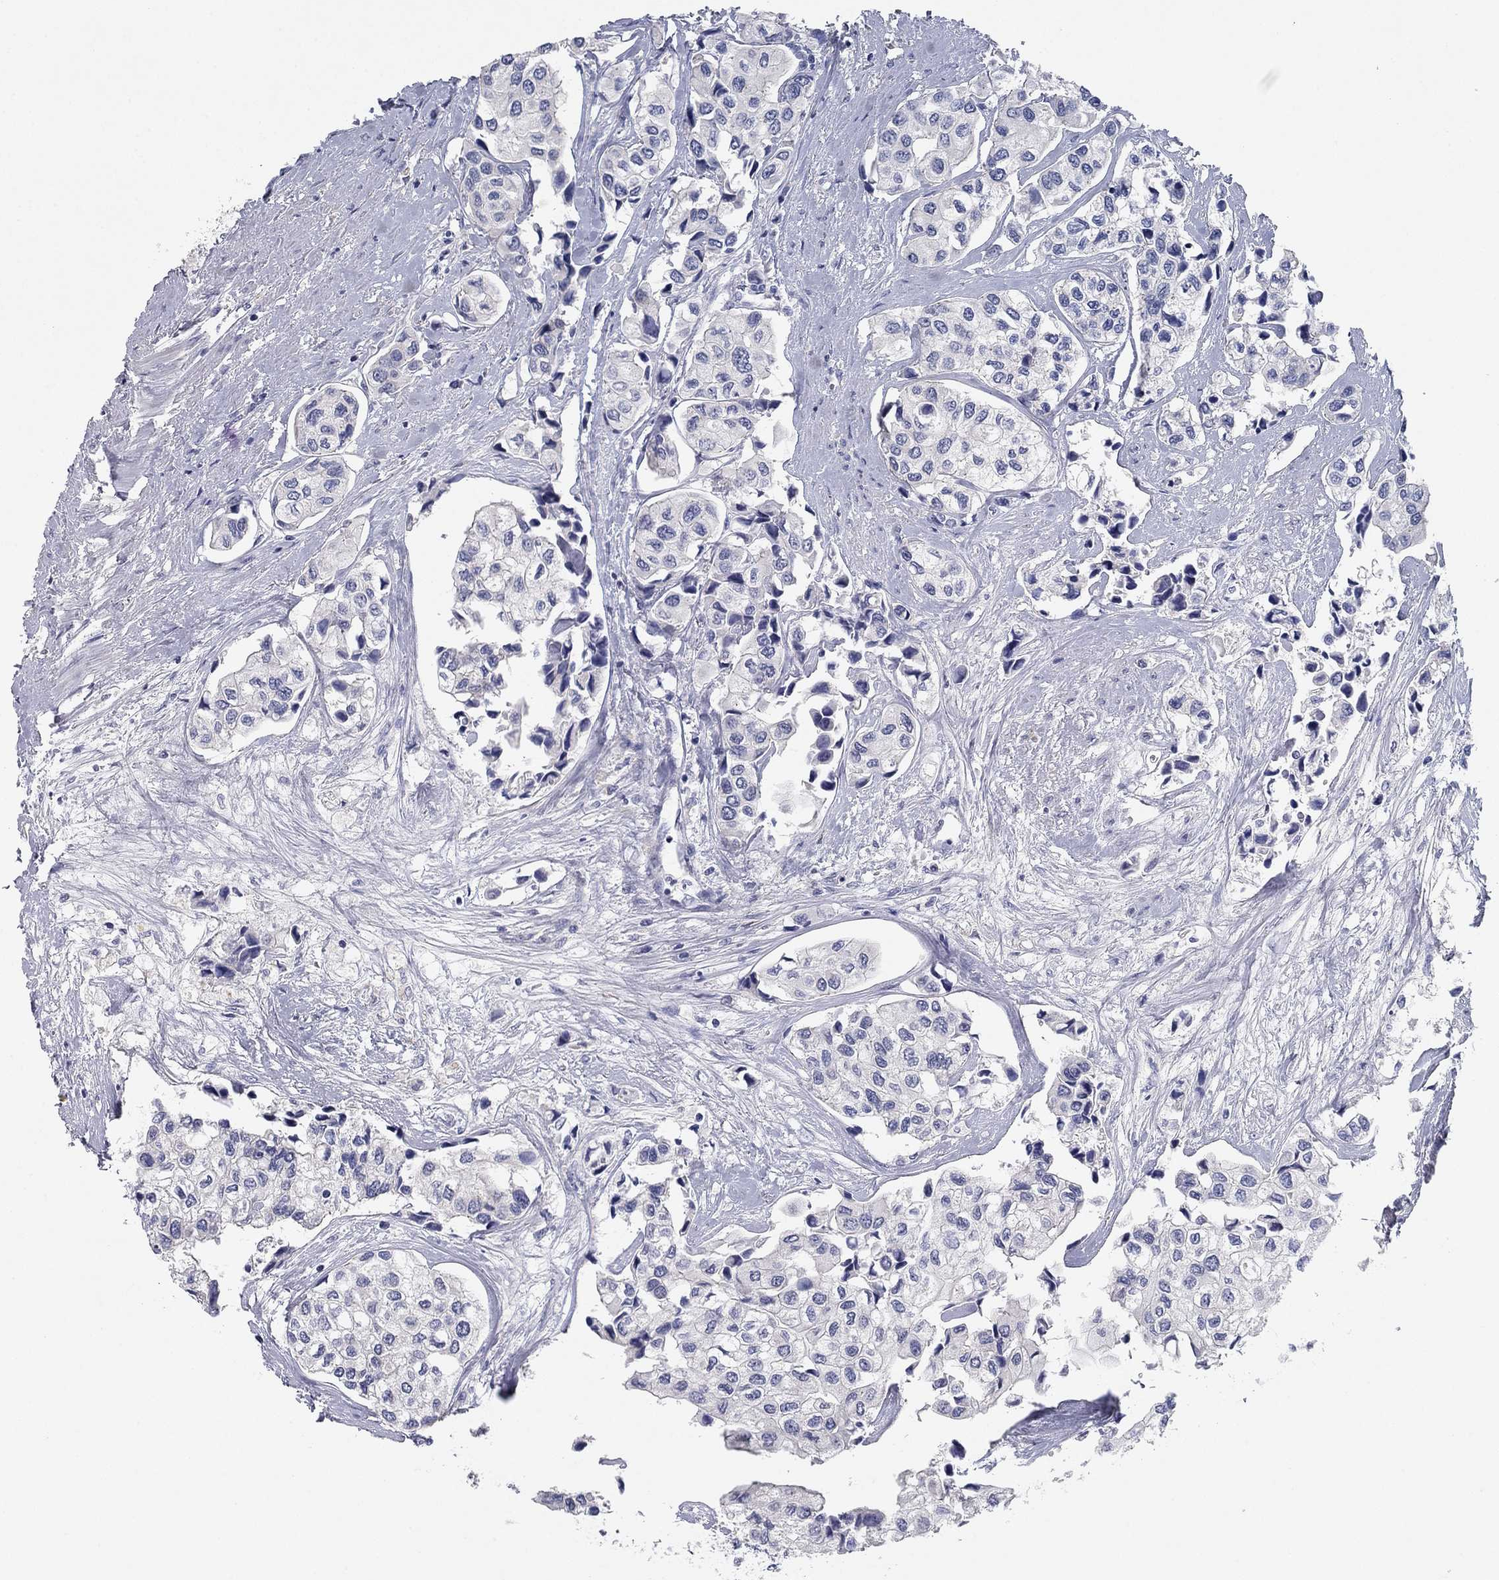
{"staining": {"intensity": "negative", "quantity": "none", "location": "none"}, "tissue": "urothelial cancer", "cell_type": "Tumor cells", "image_type": "cancer", "snomed": [{"axis": "morphology", "description": "Urothelial carcinoma, High grade"}, {"axis": "topography", "description": "Urinary bladder"}], "caption": "DAB immunohistochemical staining of human high-grade urothelial carcinoma displays no significant positivity in tumor cells. (Immunohistochemistry, brightfield microscopy, high magnification).", "gene": "CNTNAP4", "patient": {"sex": "male", "age": 73}}